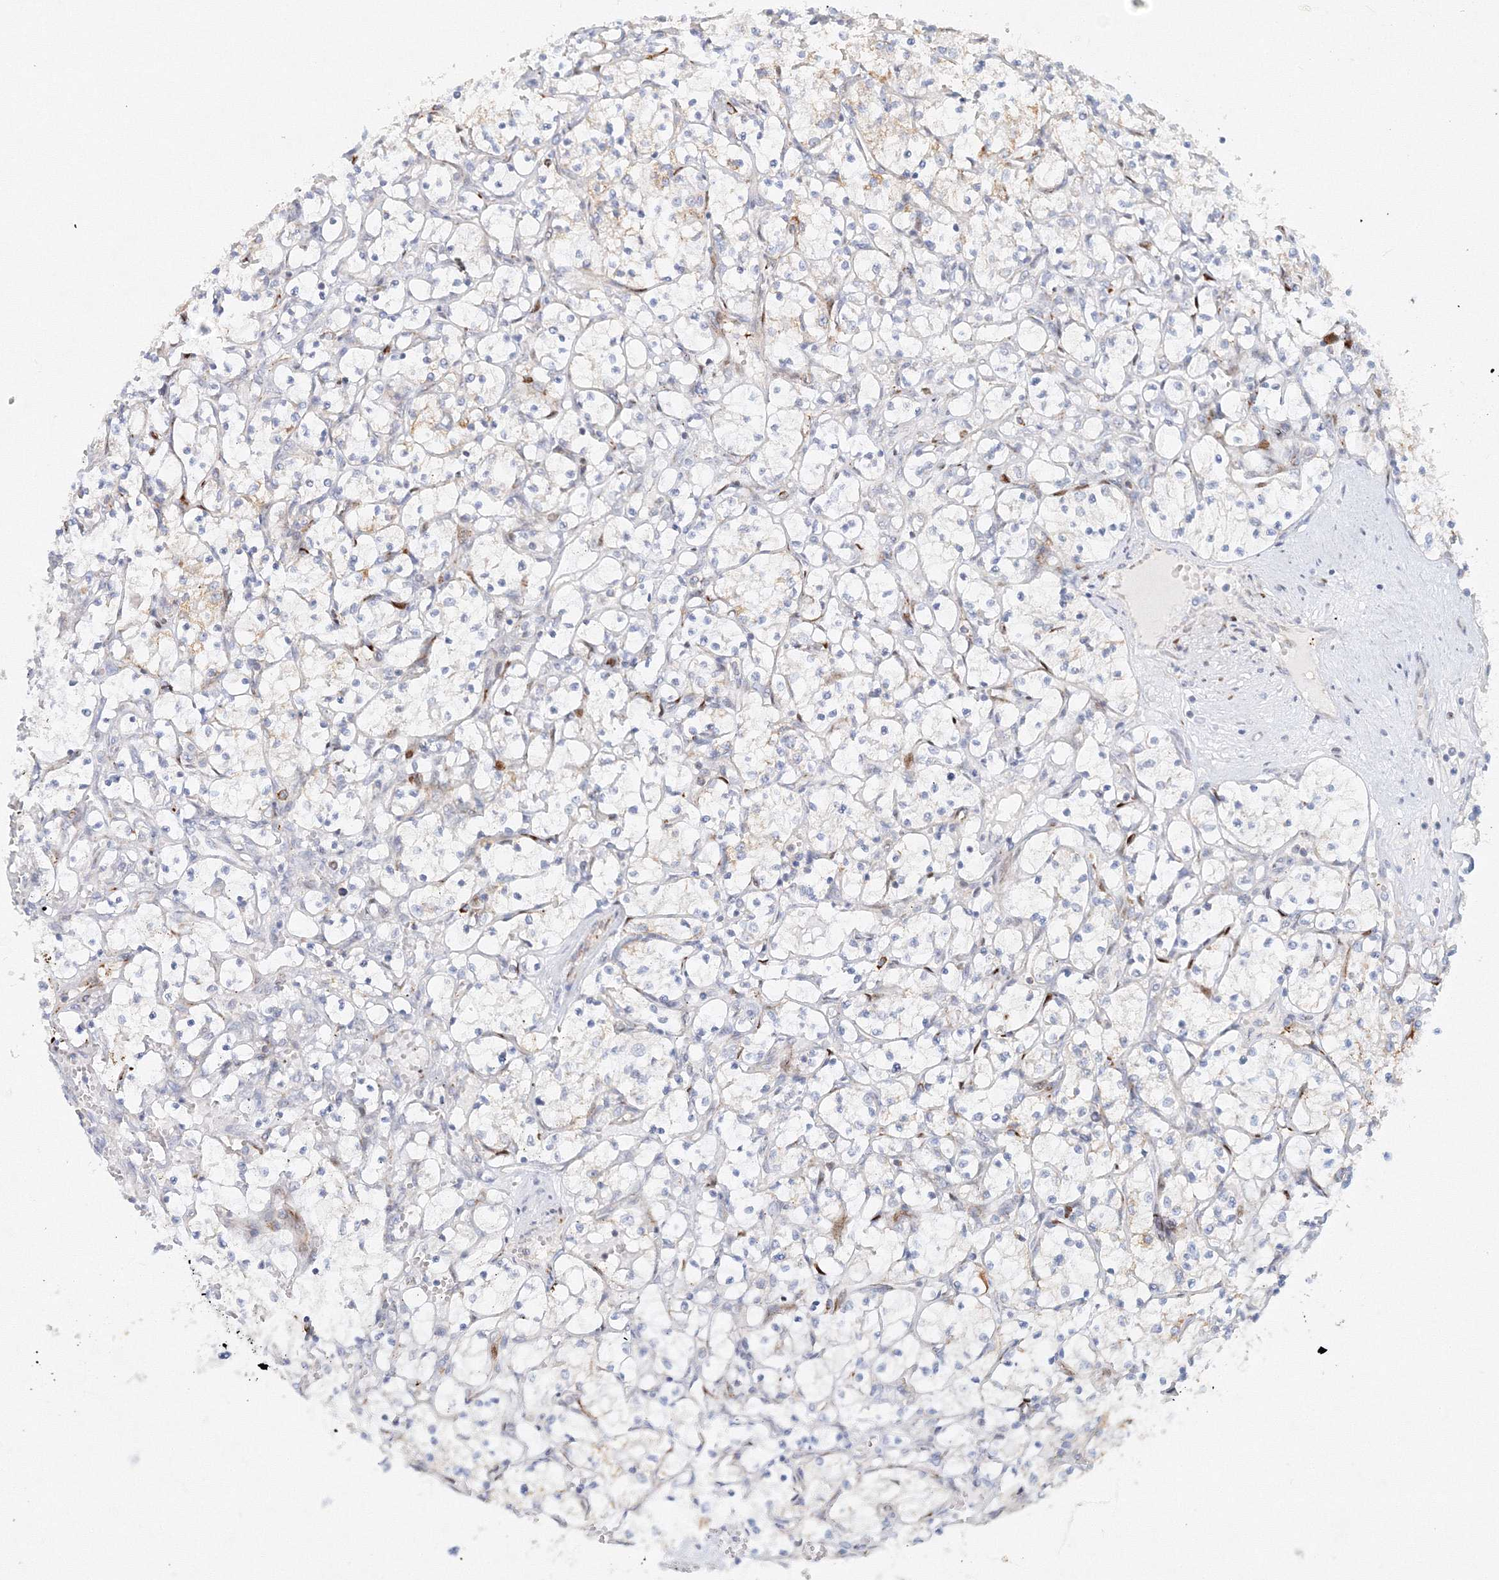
{"staining": {"intensity": "negative", "quantity": "none", "location": "none"}, "tissue": "renal cancer", "cell_type": "Tumor cells", "image_type": "cancer", "snomed": [{"axis": "morphology", "description": "Adenocarcinoma, NOS"}, {"axis": "topography", "description": "Kidney"}], "caption": "Tumor cells are negative for brown protein staining in renal cancer (adenocarcinoma).", "gene": "DNAH1", "patient": {"sex": "female", "age": 69}}